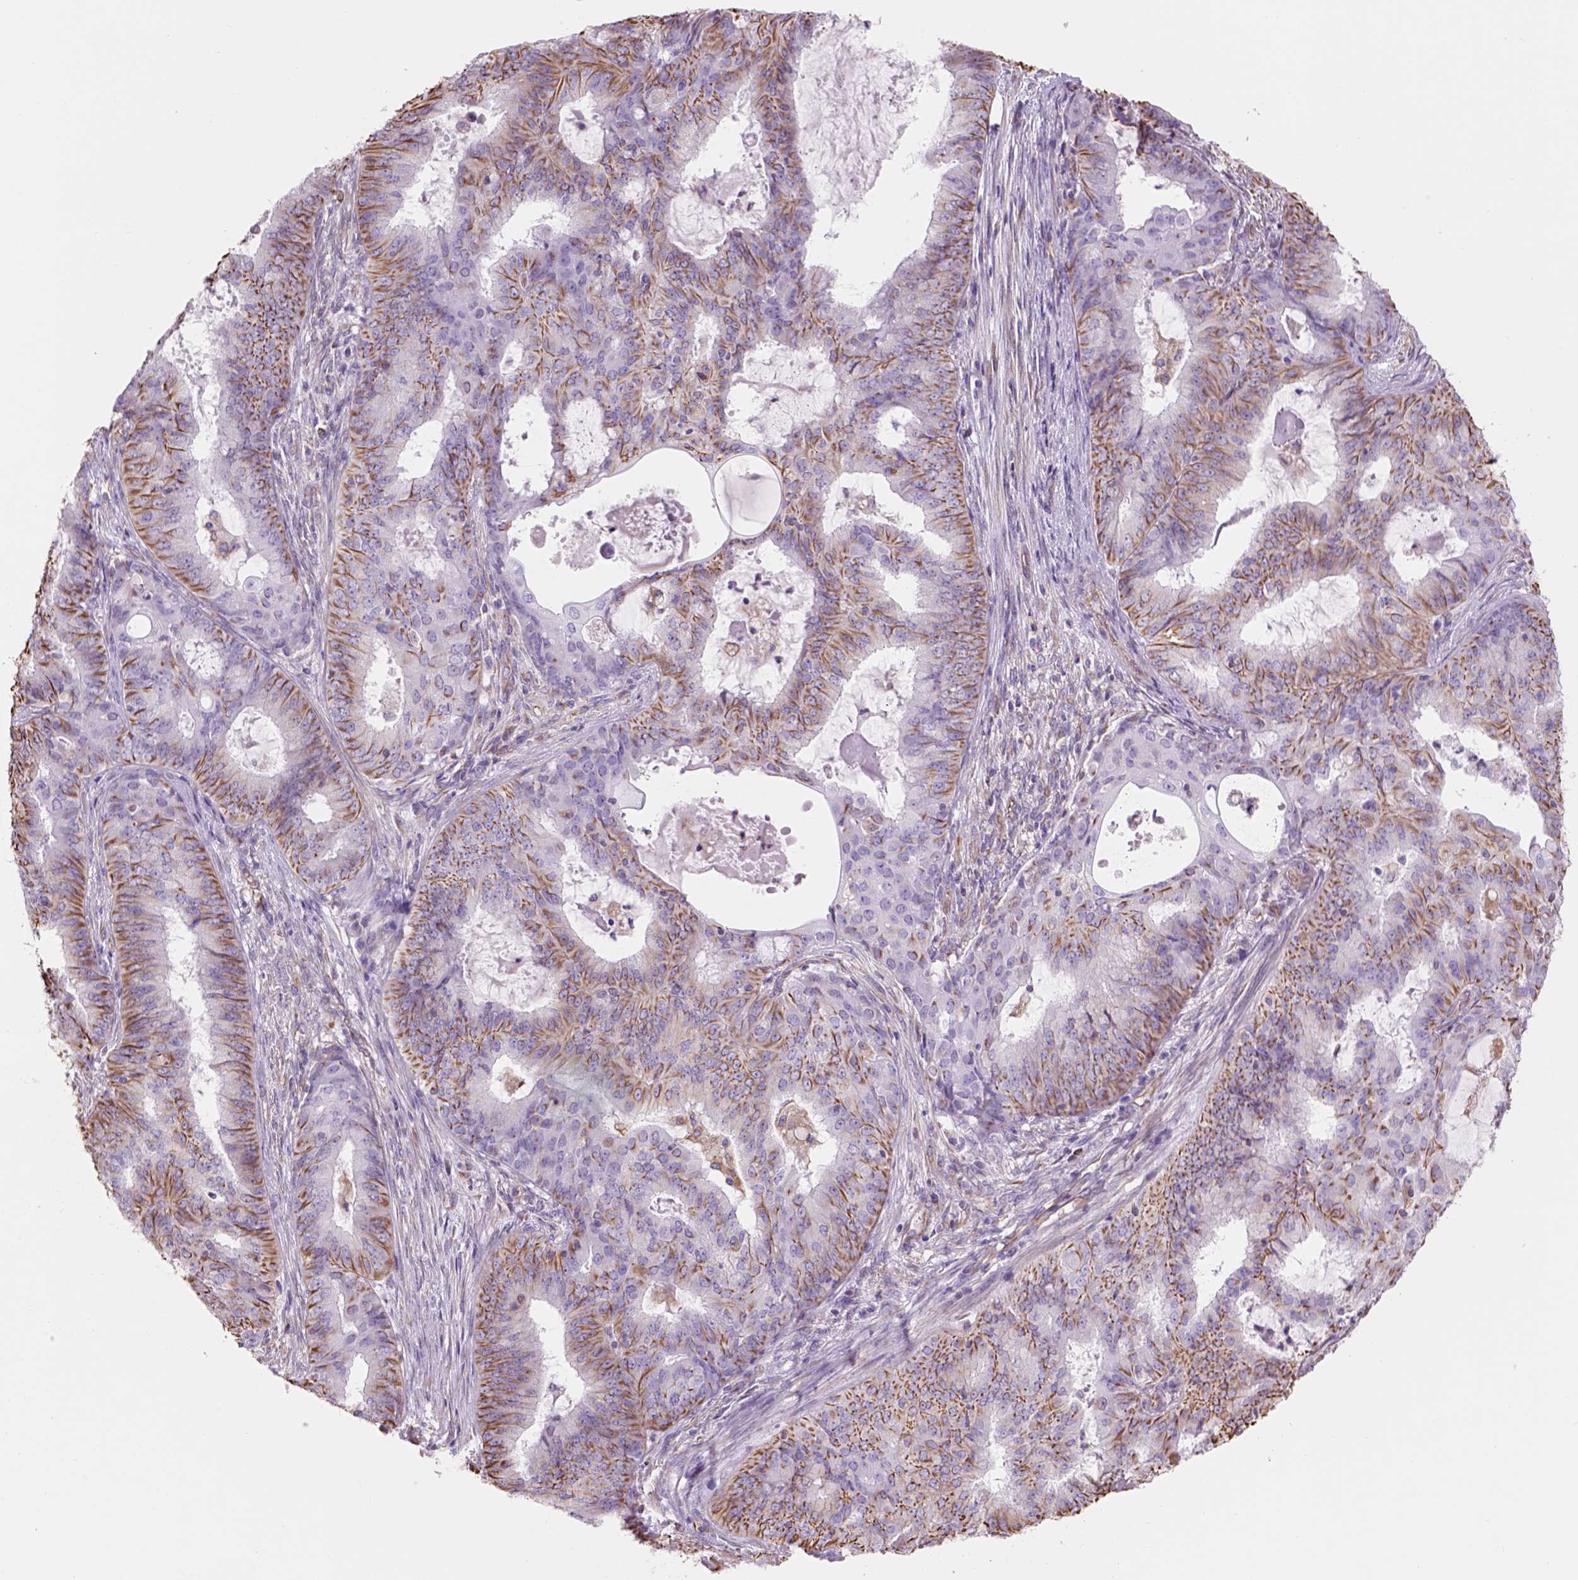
{"staining": {"intensity": "moderate", "quantity": ">75%", "location": "cytoplasmic/membranous"}, "tissue": "endometrial cancer", "cell_type": "Tumor cells", "image_type": "cancer", "snomed": [{"axis": "morphology", "description": "Adenocarcinoma, NOS"}, {"axis": "topography", "description": "Endometrium"}], "caption": "Endometrial adenocarcinoma stained with DAB (3,3'-diaminobenzidine) immunohistochemistry (IHC) displays medium levels of moderate cytoplasmic/membranous positivity in about >75% of tumor cells.", "gene": "ZZZ3", "patient": {"sex": "female", "age": 62}}